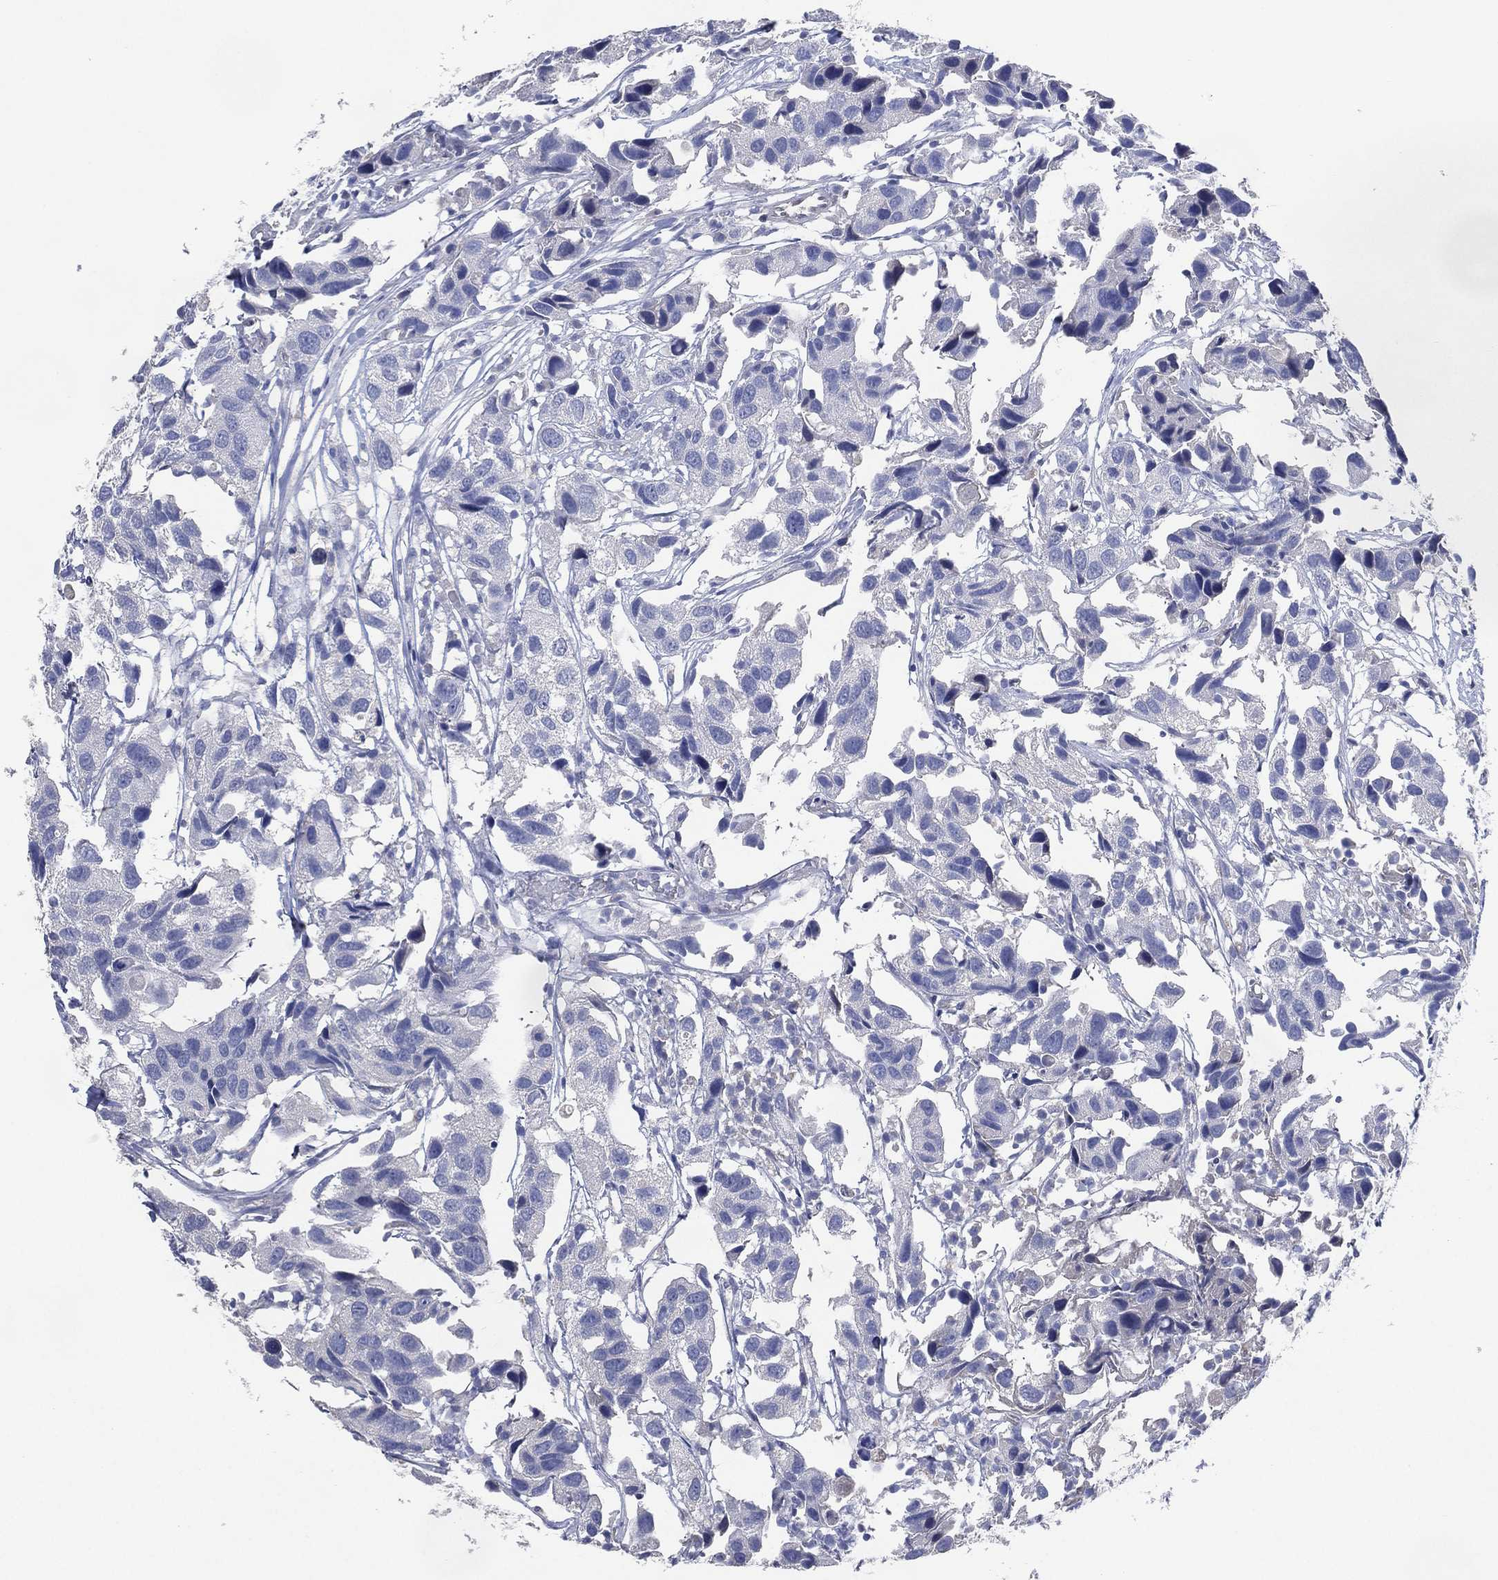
{"staining": {"intensity": "negative", "quantity": "none", "location": "none"}, "tissue": "urothelial cancer", "cell_type": "Tumor cells", "image_type": "cancer", "snomed": [{"axis": "morphology", "description": "Urothelial carcinoma, High grade"}, {"axis": "topography", "description": "Urinary bladder"}], "caption": "High power microscopy micrograph of an immunohistochemistry photomicrograph of urothelial carcinoma (high-grade), revealing no significant staining in tumor cells.", "gene": "AK1", "patient": {"sex": "male", "age": 79}}